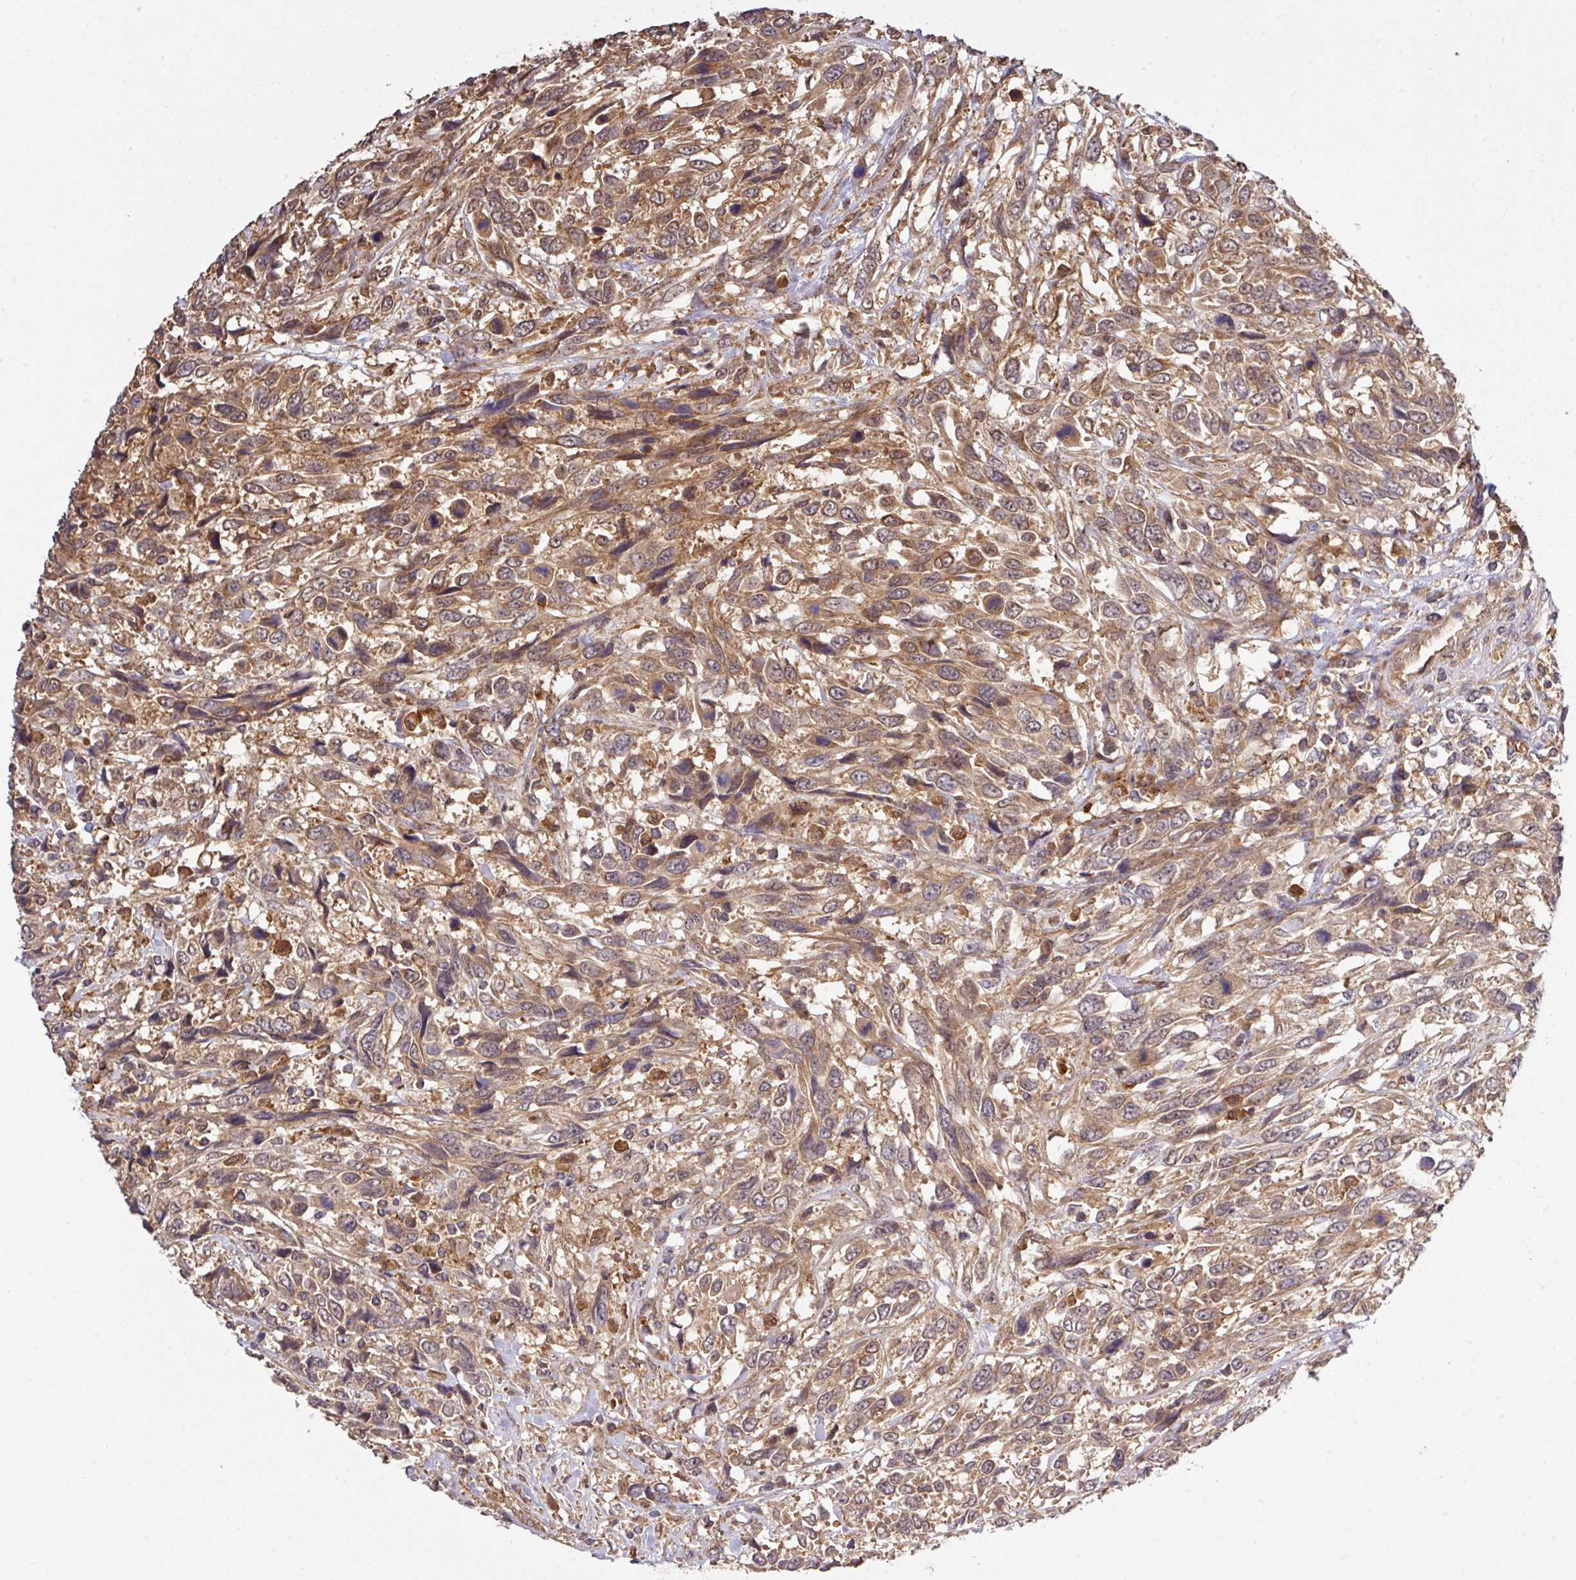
{"staining": {"intensity": "moderate", "quantity": ">75%", "location": "cytoplasmic/membranous,nuclear"}, "tissue": "urothelial cancer", "cell_type": "Tumor cells", "image_type": "cancer", "snomed": [{"axis": "morphology", "description": "Urothelial carcinoma, High grade"}, {"axis": "topography", "description": "Urinary bladder"}], "caption": "A high-resolution photomicrograph shows immunohistochemistry (IHC) staining of high-grade urothelial carcinoma, which reveals moderate cytoplasmic/membranous and nuclear positivity in approximately >75% of tumor cells.", "gene": "ARPIN", "patient": {"sex": "female", "age": 70}}